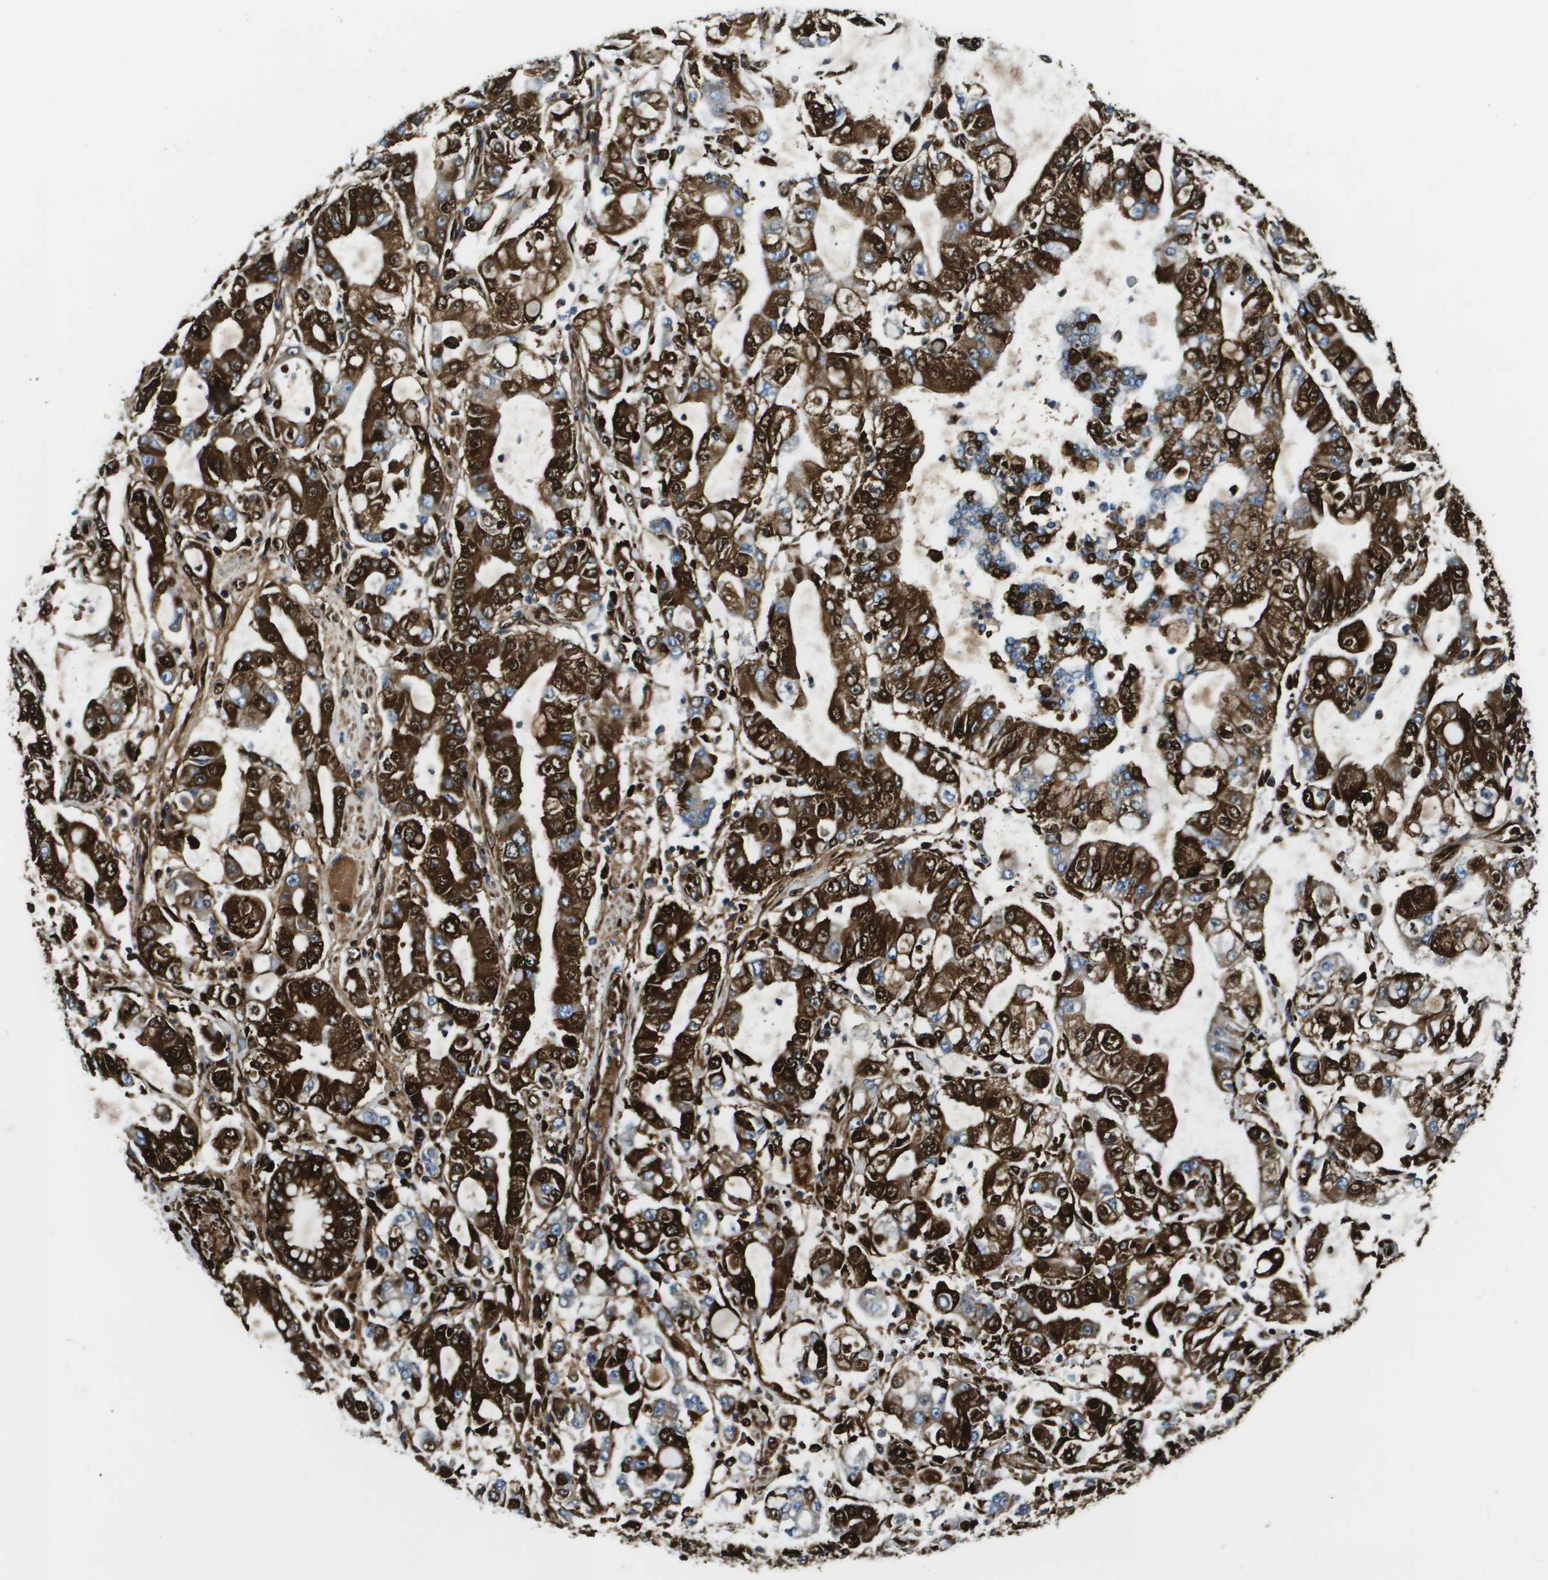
{"staining": {"intensity": "strong", "quantity": ">75%", "location": "cytoplasmic/membranous,nuclear"}, "tissue": "stomach cancer", "cell_type": "Tumor cells", "image_type": "cancer", "snomed": [{"axis": "morphology", "description": "Adenocarcinoma, NOS"}, {"axis": "topography", "description": "Stomach"}], "caption": "Brown immunohistochemical staining in human adenocarcinoma (stomach) displays strong cytoplasmic/membranous and nuclear staining in approximately >75% of tumor cells. (DAB = brown stain, brightfield microscopy at high magnification).", "gene": "CNPY3", "patient": {"sex": "male", "age": 76}}